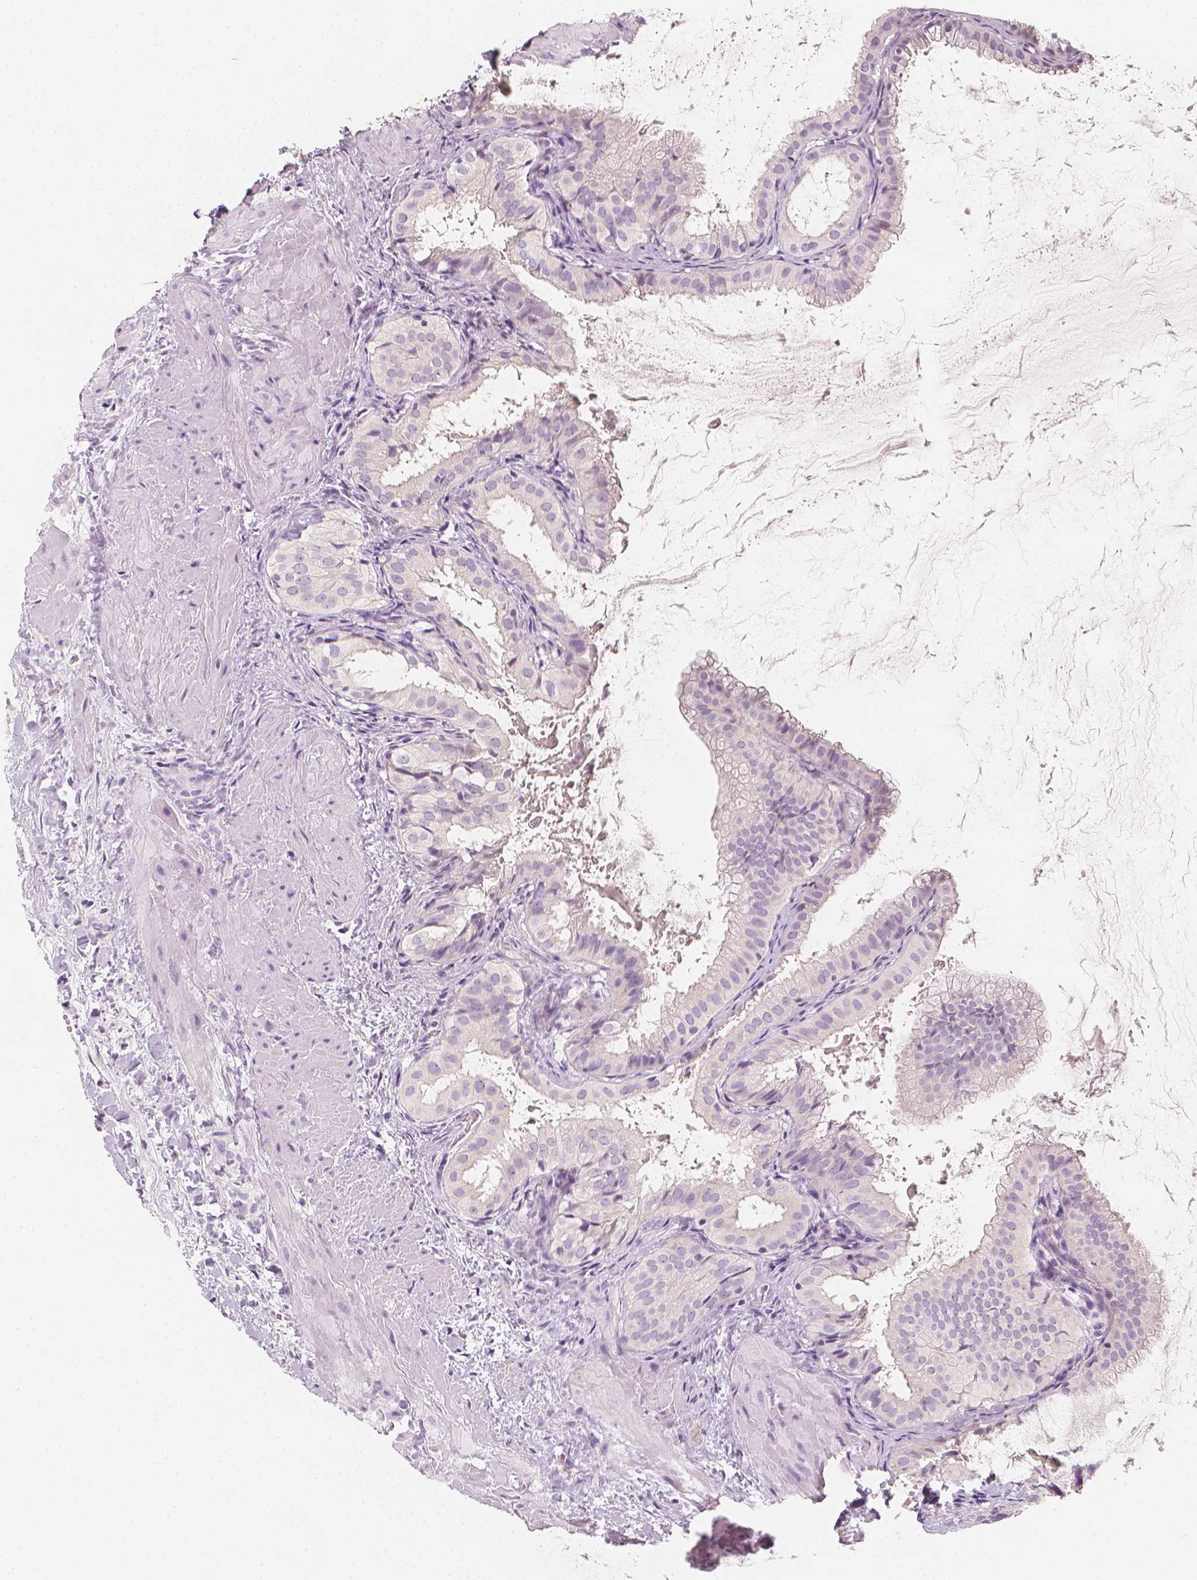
{"staining": {"intensity": "negative", "quantity": "none", "location": "none"}, "tissue": "gallbladder", "cell_type": "Glandular cells", "image_type": "normal", "snomed": [{"axis": "morphology", "description": "Normal tissue, NOS"}, {"axis": "topography", "description": "Gallbladder"}], "caption": "Immunohistochemistry of unremarkable gallbladder exhibits no expression in glandular cells.", "gene": "RBFOX1", "patient": {"sex": "male", "age": 70}}